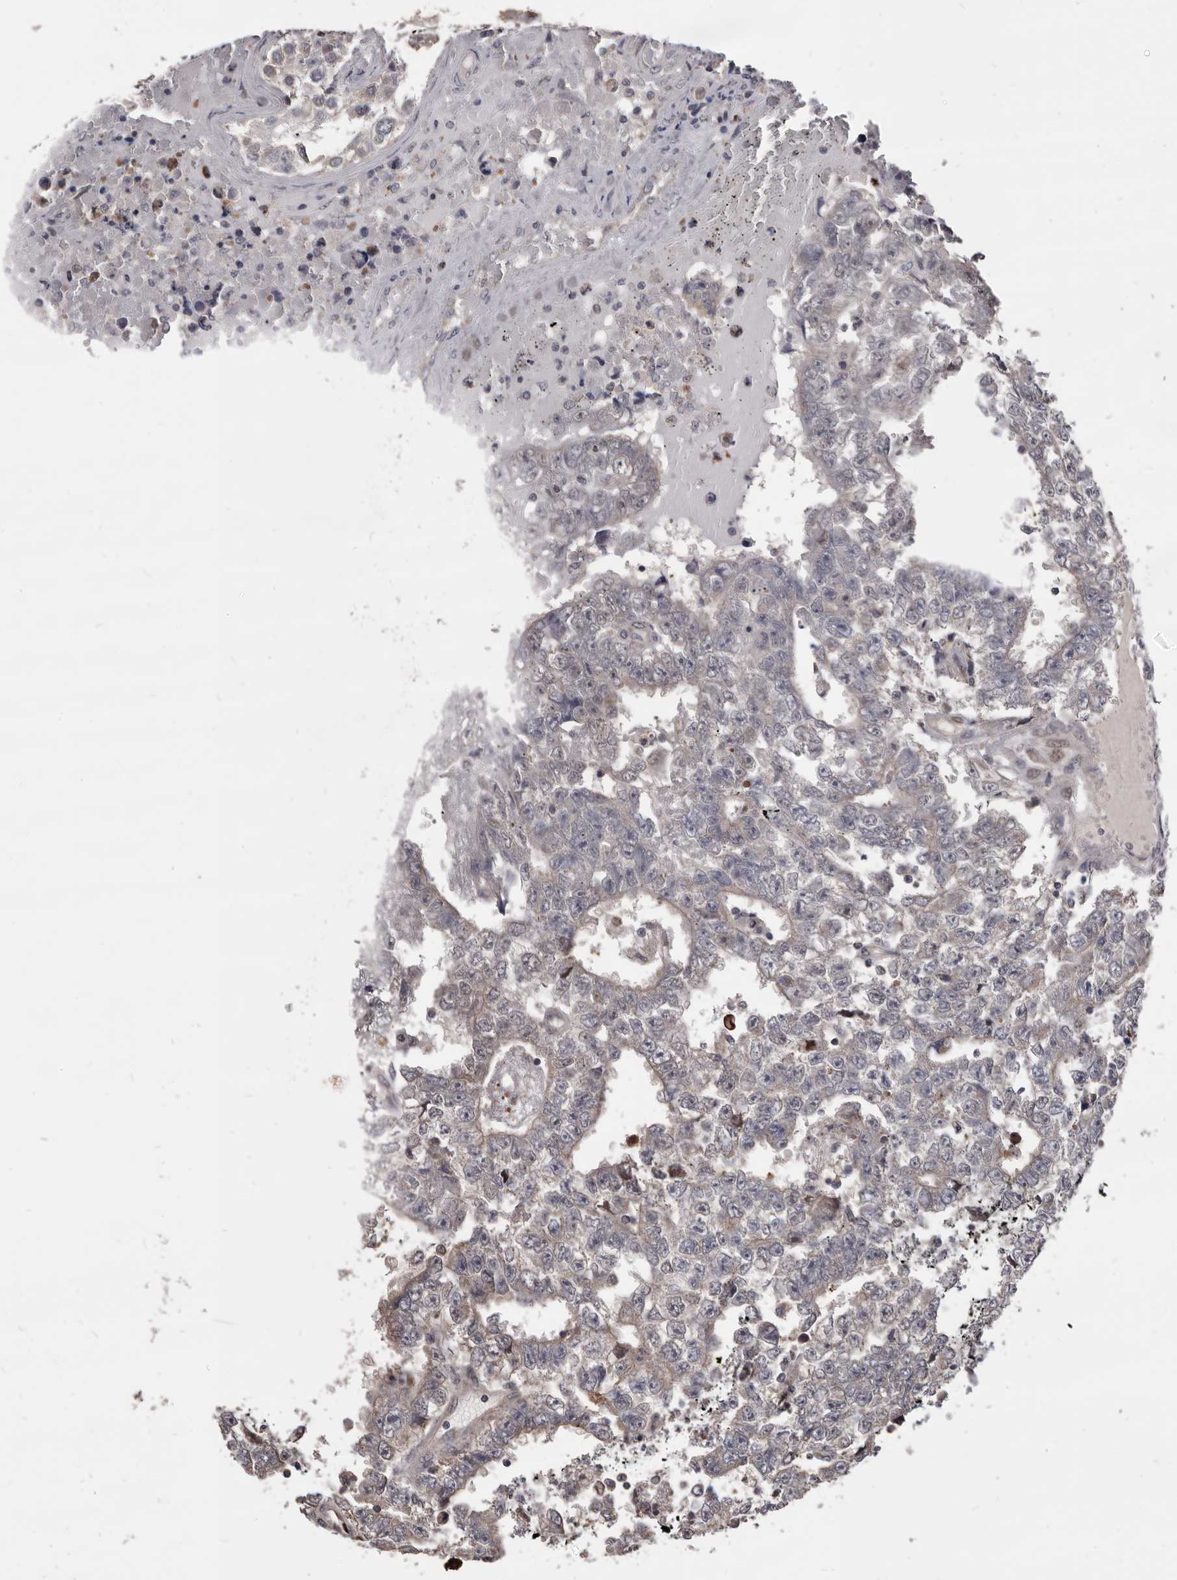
{"staining": {"intensity": "weak", "quantity": "25%-75%", "location": "nuclear"}, "tissue": "testis cancer", "cell_type": "Tumor cells", "image_type": "cancer", "snomed": [{"axis": "morphology", "description": "Carcinoma, Embryonal, NOS"}, {"axis": "topography", "description": "Testis"}], "caption": "High-power microscopy captured an immunohistochemistry (IHC) image of embryonal carcinoma (testis), revealing weak nuclear staining in approximately 25%-75% of tumor cells.", "gene": "MAP3K14", "patient": {"sex": "male", "age": 25}}